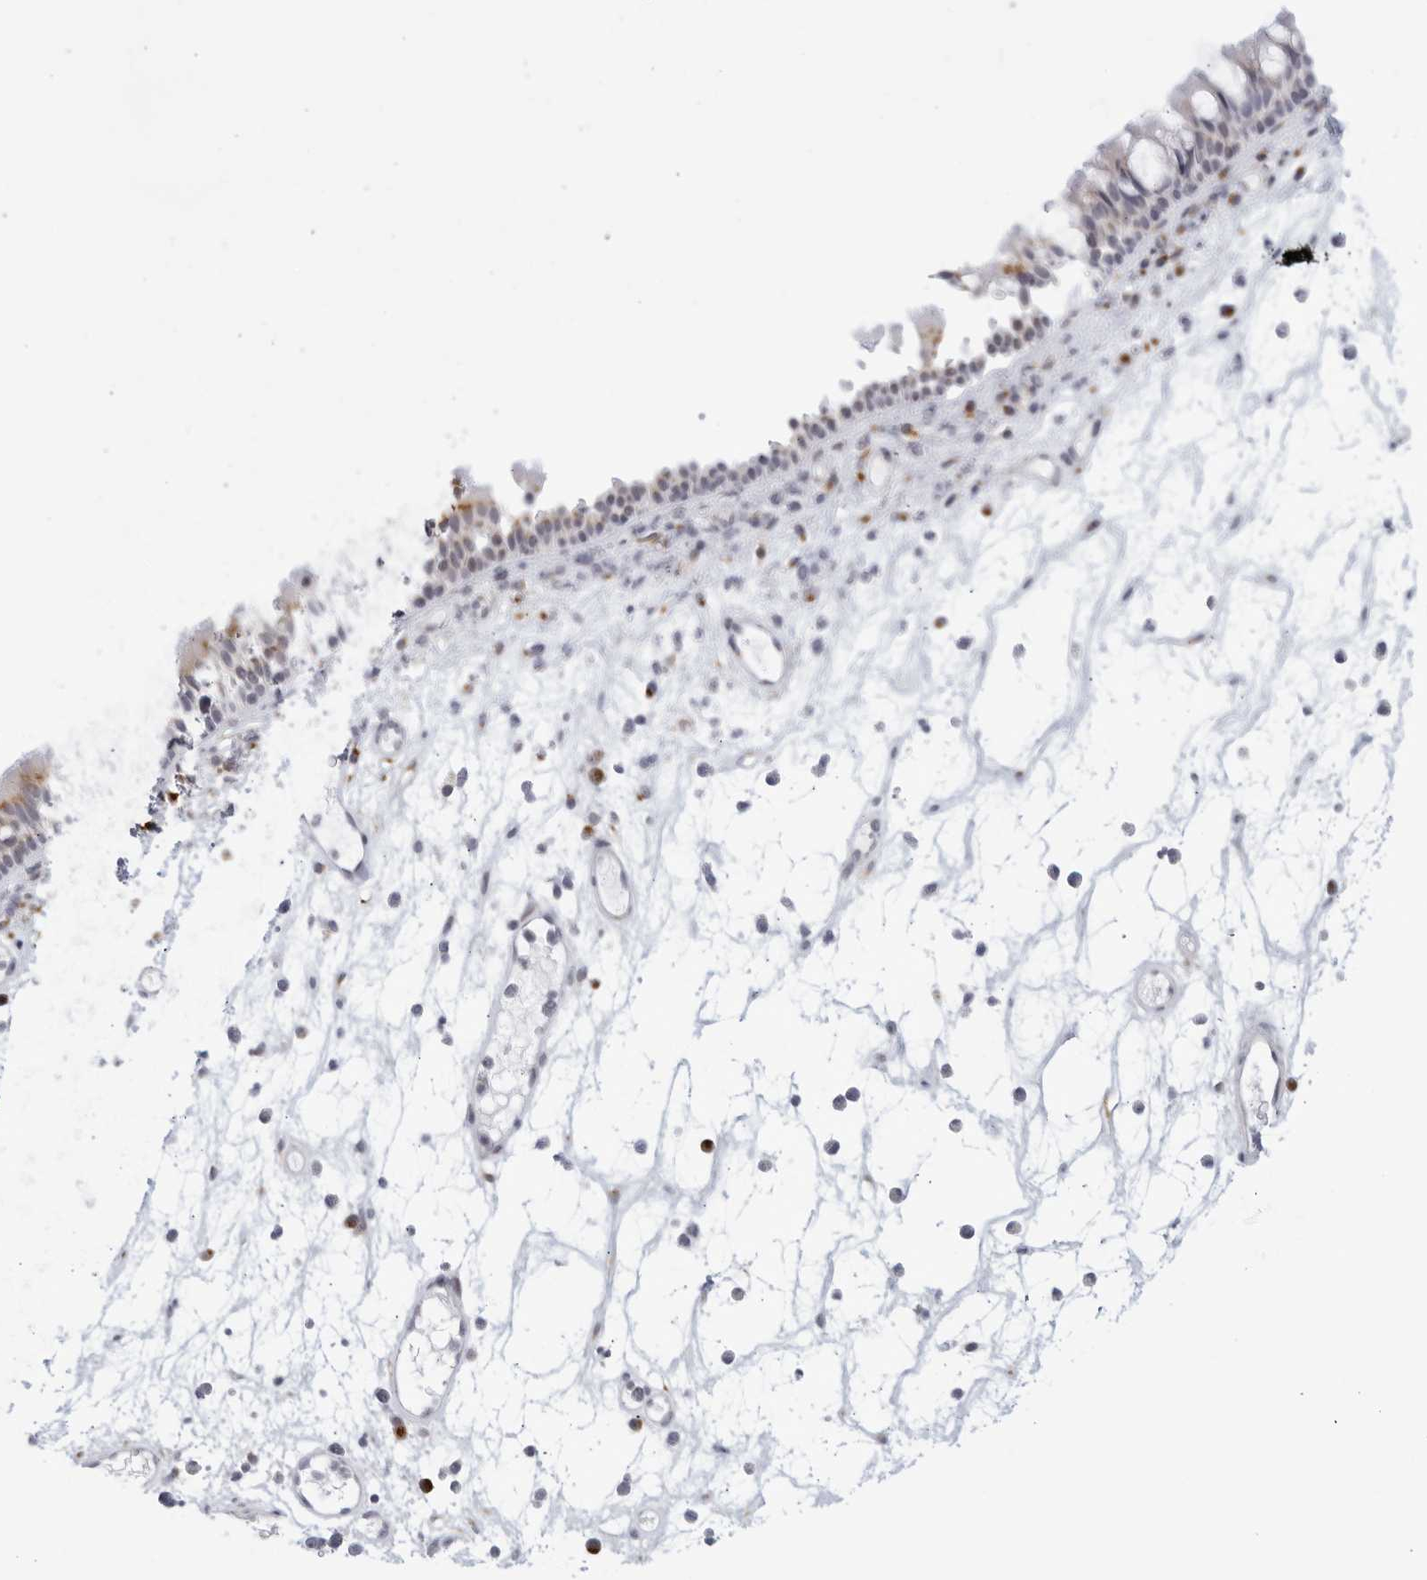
{"staining": {"intensity": "weak", "quantity": "<25%", "location": "cytoplasmic/membranous"}, "tissue": "nasopharynx", "cell_type": "Respiratory epithelial cells", "image_type": "normal", "snomed": [{"axis": "morphology", "description": "Normal tissue, NOS"}, {"axis": "morphology", "description": "Inflammation, NOS"}, {"axis": "morphology", "description": "Malignant melanoma, Metastatic site"}, {"axis": "topography", "description": "Nasopharynx"}], "caption": "A histopathology image of human nasopharynx is negative for staining in respiratory epithelial cells. (Stains: DAB (3,3'-diaminobenzidine) IHC with hematoxylin counter stain, Microscopy: brightfield microscopy at high magnification).", "gene": "WDTC1", "patient": {"sex": "male", "age": 70}}